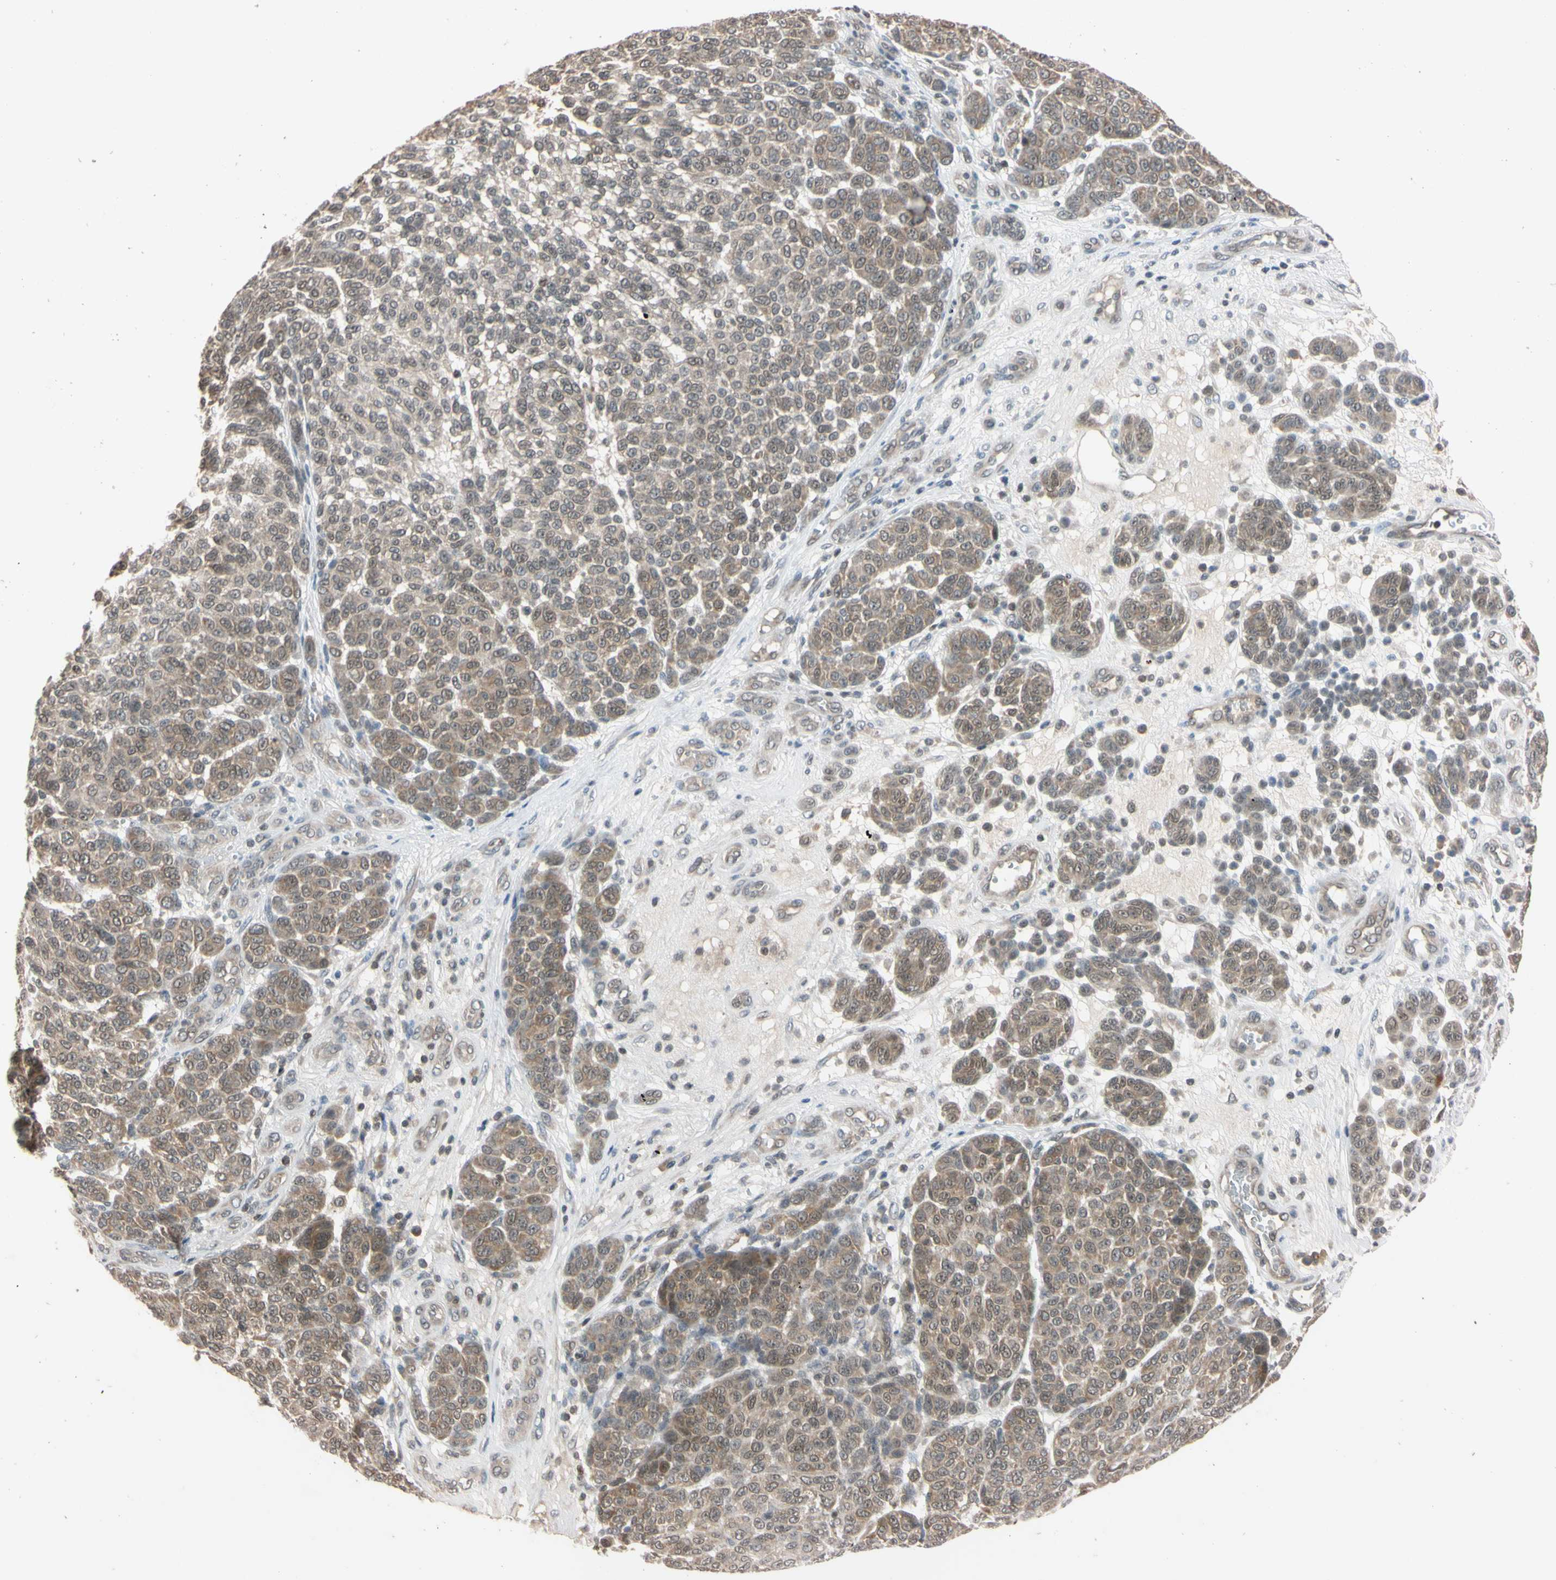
{"staining": {"intensity": "weak", "quantity": ">75%", "location": "cytoplasmic/membranous"}, "tissue": "melanoma", "cell_type": "Tumor cells", "image_type": "cancer", "snomed": [{"axis": "morphology", "description": "Malignant melanoma, NOS"}, {"axis": "topography", "description": "Skin"}], "caption": "Human melanoma stained with a brown dye demonstrates weak cytoplasmic/membranous positive staining in approximately >75% of tumor cells.", "gene": "UBE2I", "patient": {"sex": "male", "age": 59}}